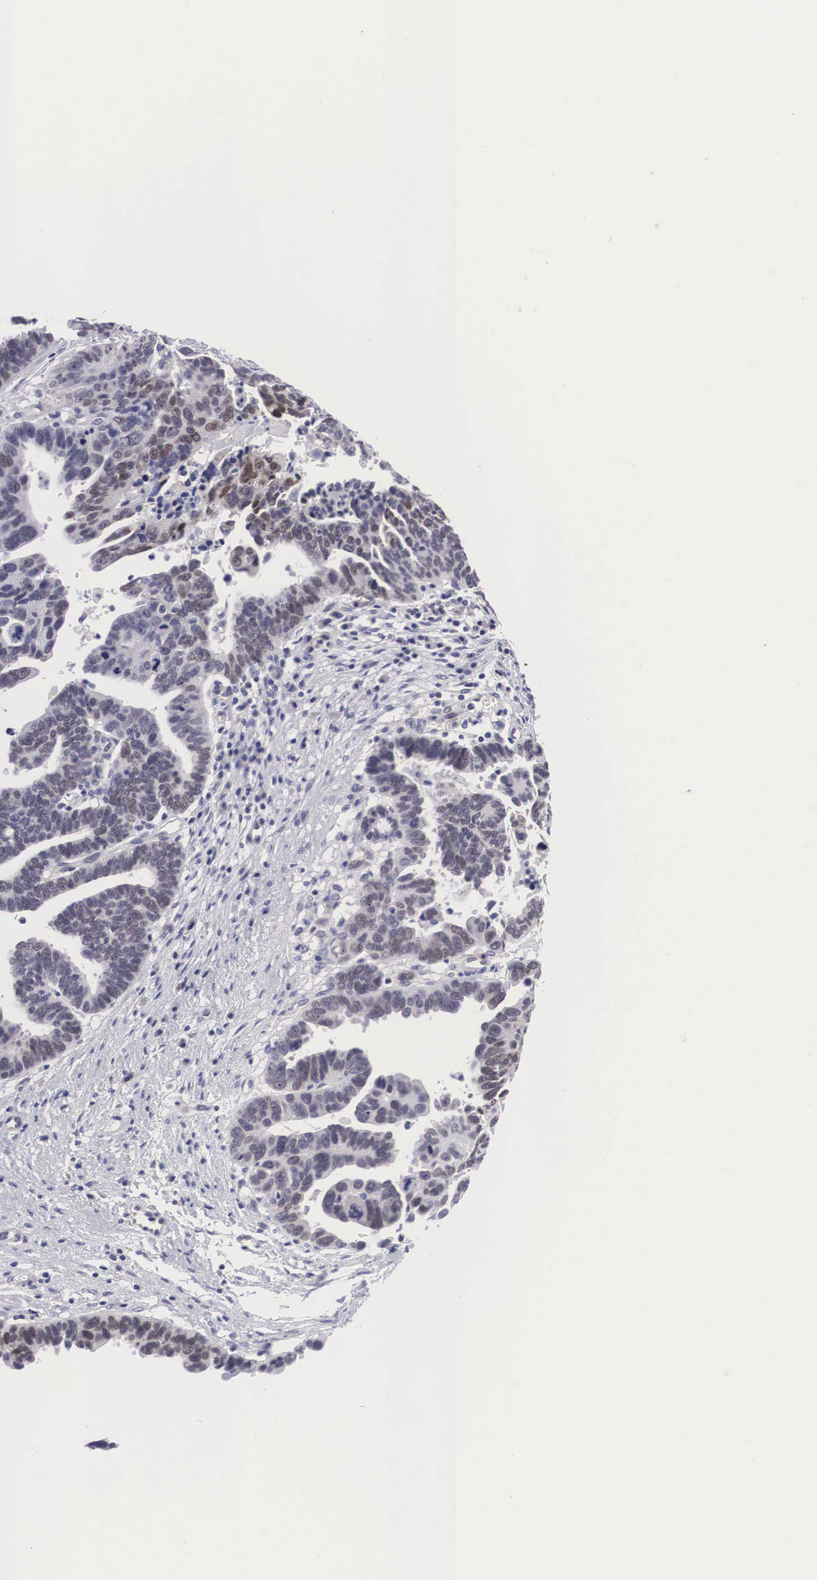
{"staining": {"intensity": "negative", "quantity": "none", "location": "none"}, "tissue": "ovarian cancer", "cell_type": "Tumor cells", "image_type": "cancer", "snomed": [{"axis": "morphology", "description": "Carcinoma, endometroid"}, {"axis": "morphology", "description": "Cystadenocarcinoma, serous, NOS"}, {"axis": "topography", "description": "Ovary"}], "caption": "A high-resolution micrograph shows IHC staining of endometroid carcinoma (ovarian), which shows no significant expression in tumor cells.", "gene": "SOX11", "patient": {"sex": "female", "age": 45}}